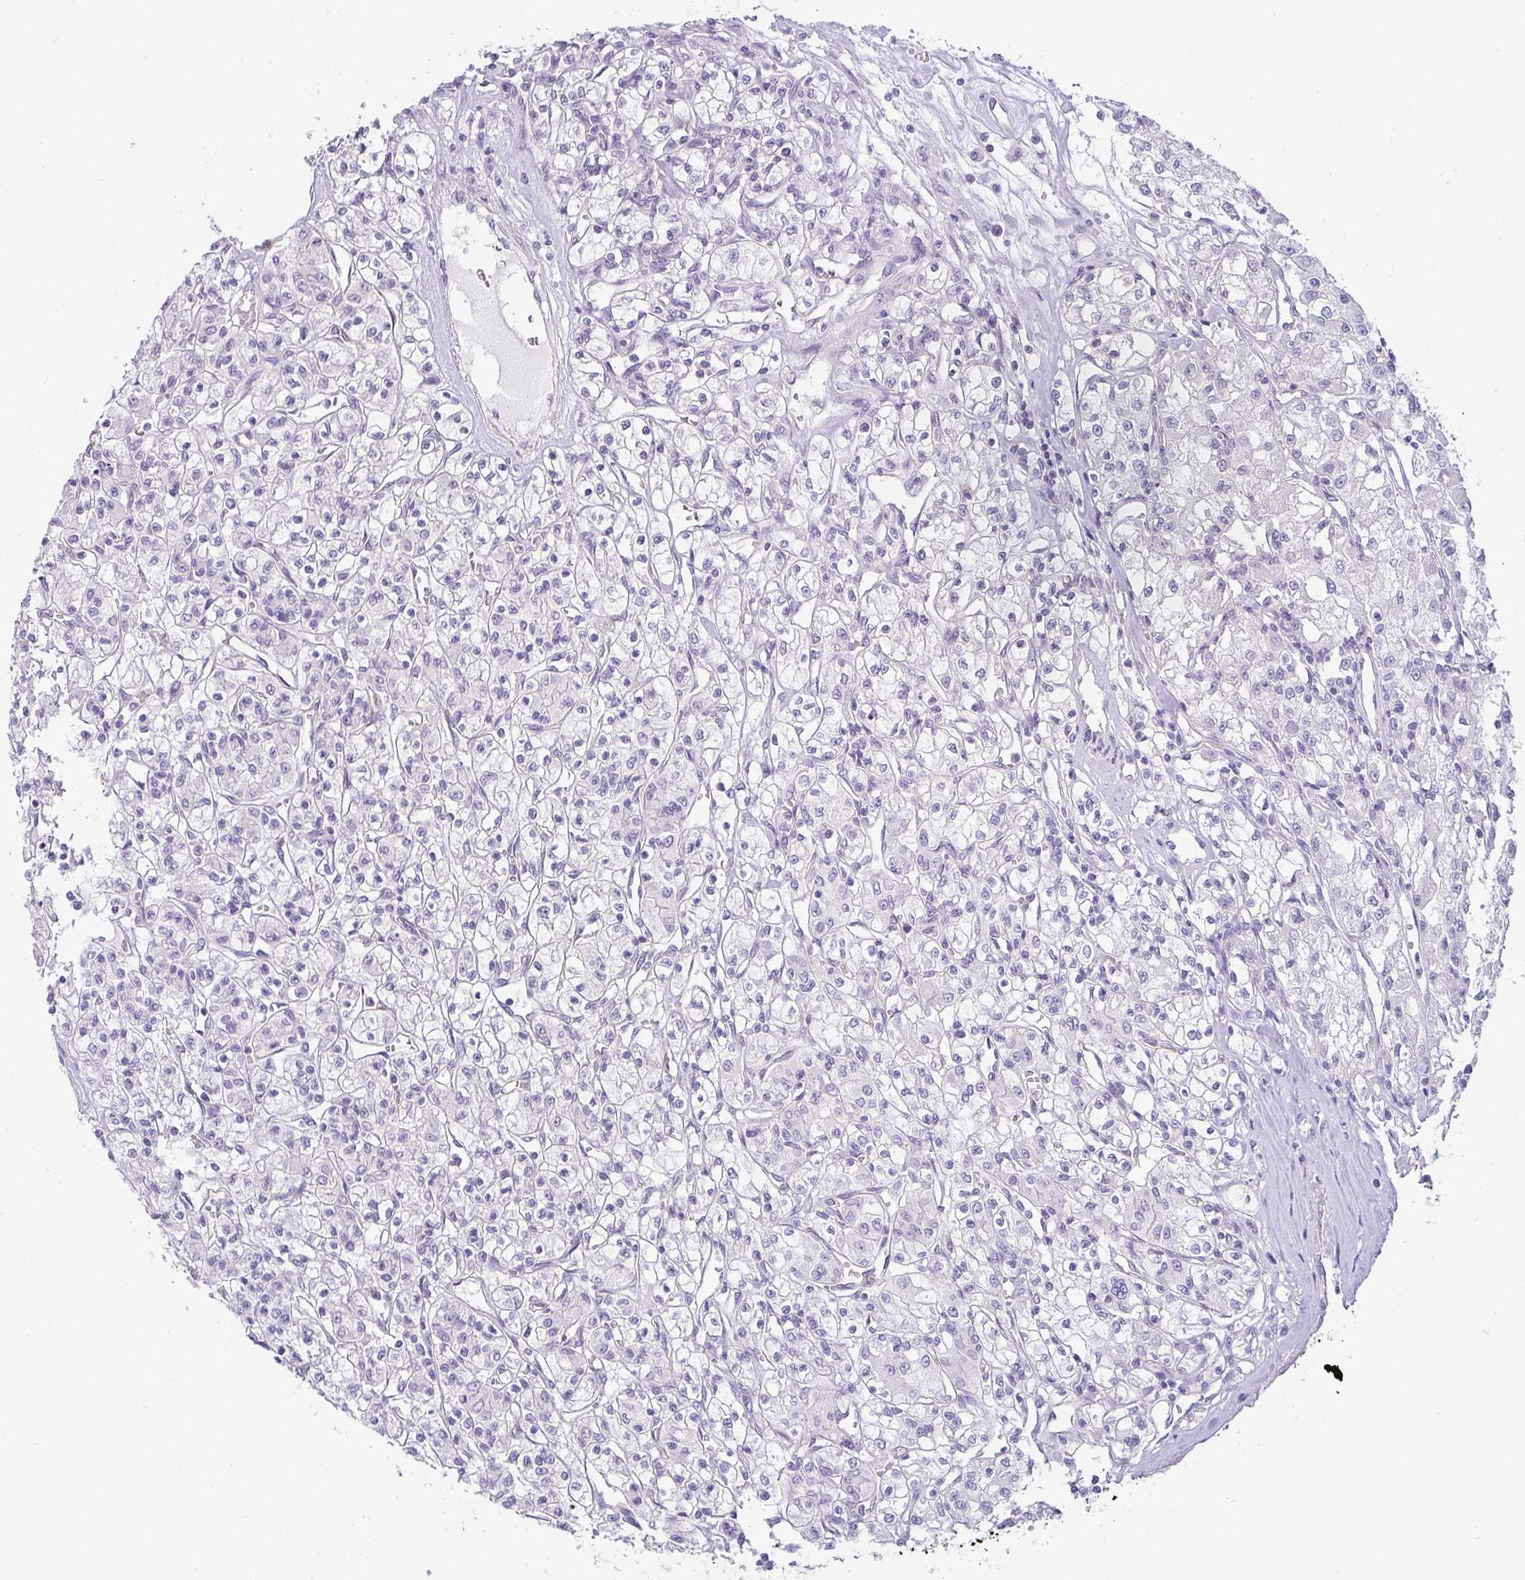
{"staining": {"intensity": "negative", "quantity": "none", "location": "none"}, "tissue": "renal cancer", "cell_type": "Tumor cells", "image_type": "cancer", "snomed": [{"axis": "morphology", "description": "Adenocarcinoma, NOS"}, {"axis": "topography", "description": "Kidney"}], "caption": "High magnification brightfield microscopy of renal adenocarcinoma stained with DAB (3,3'-diaminobenzidine) (brown) and counterstained with hematoxylin (blue): tumor cells show no significant positivity. Brightfield microscopy of immunohistochemistry (IHC) stained with DAB (brown) and hematoxylin (blue), captured at high magnification.", "gene": "LIPE", "patient": {"sex": "female", "age": 59}}